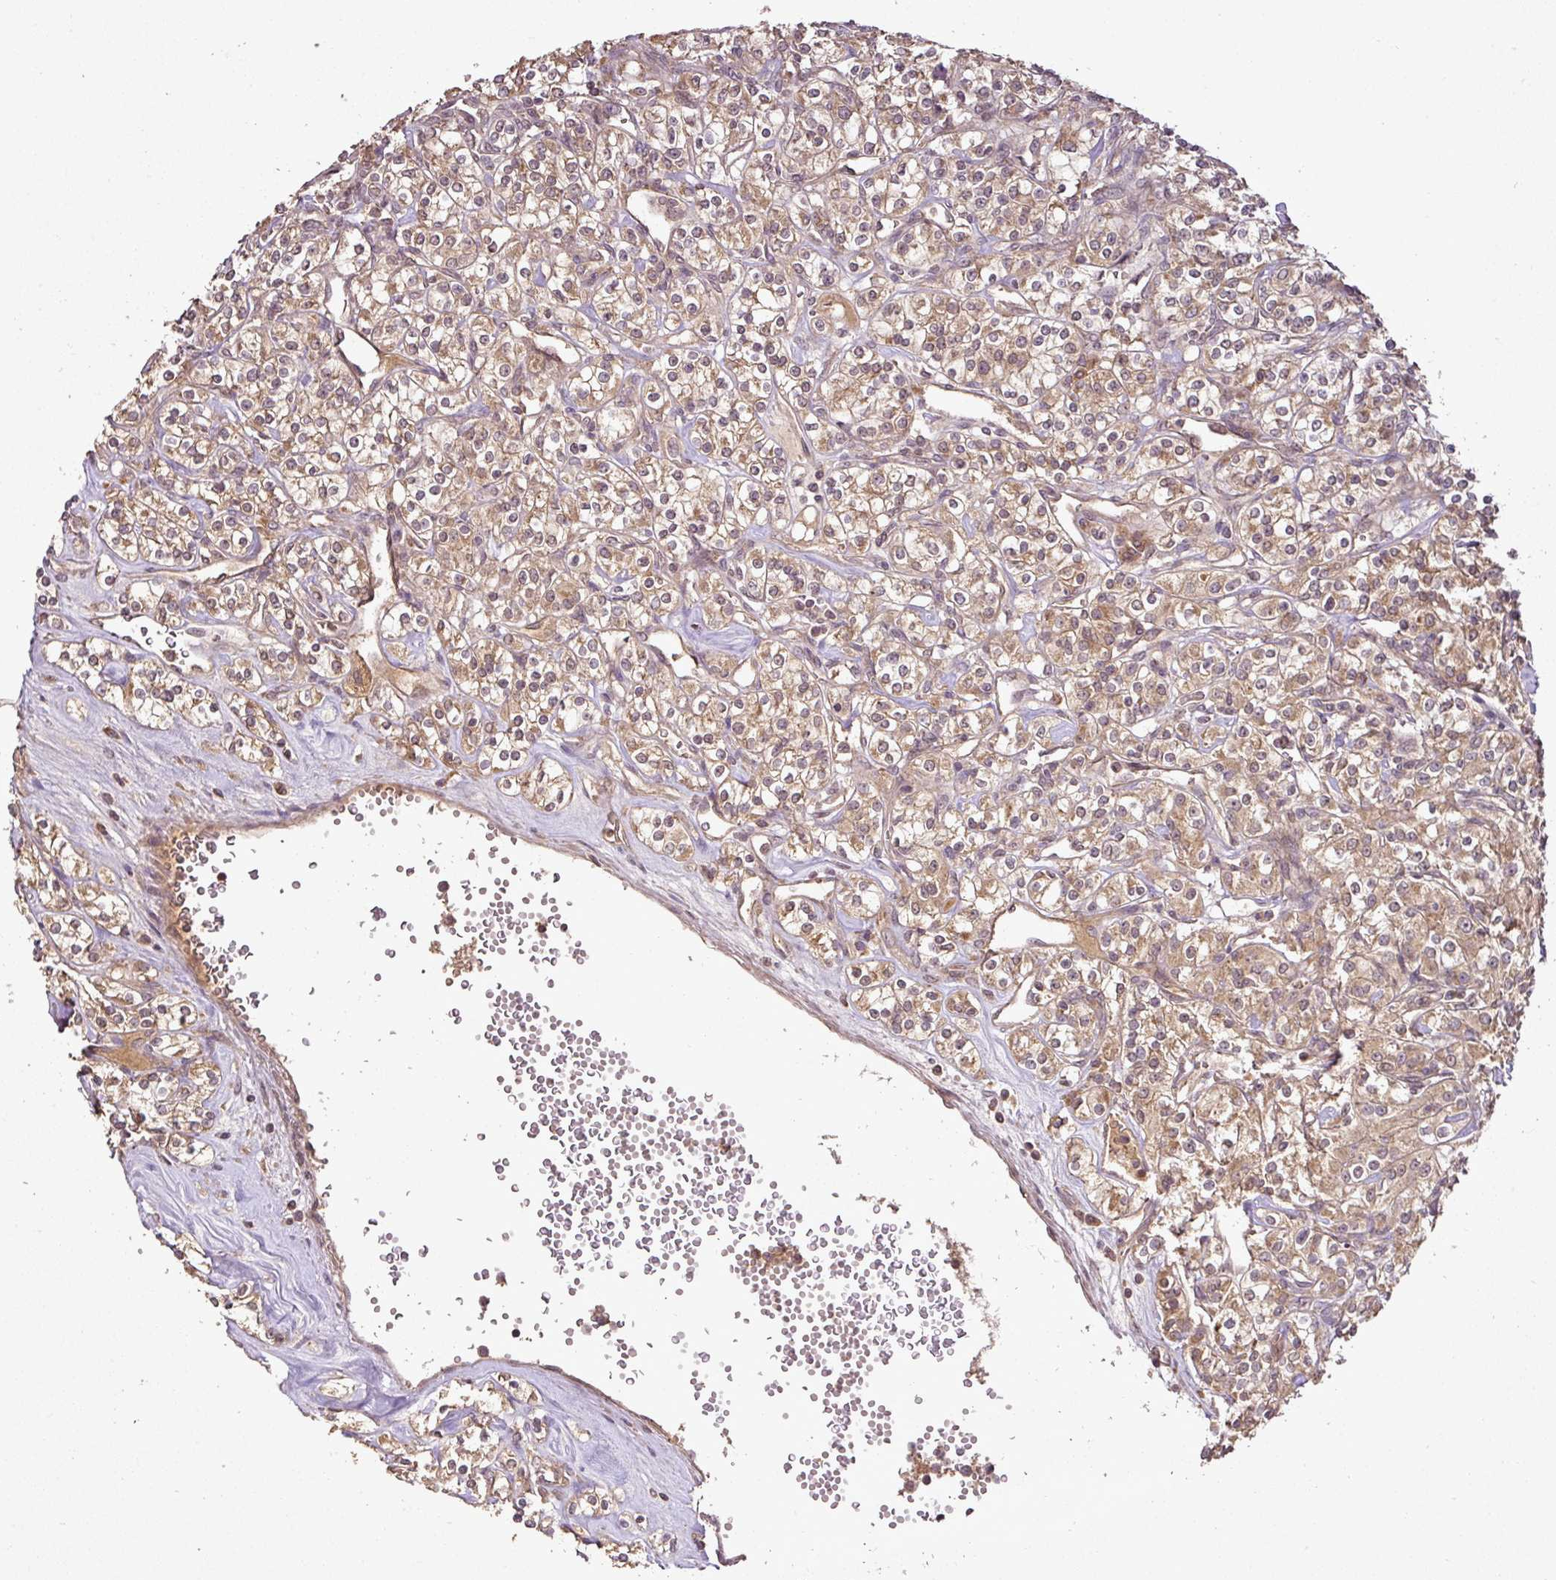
{"staining": {"intensity": "moderate", "quantity": ">75%", "location": "cytoplasmic/membranous"}, "tissue": "renal cancer", "cell_type": "Tumor cells", "image_type": "cancer", "snomed": [{"axis": "morphology", "description": "Adenocarcinoma, NOS"}, {"axis": "topography", "description": "Kidney"}], "caption": "A brown stain highlights moderate cytoplasmic/membranous staining of a protein in renal cancer (adenocarcinoma) tumor cells.", "gene": "FAIM", "patient": {"sex": "male", "age": 77}}